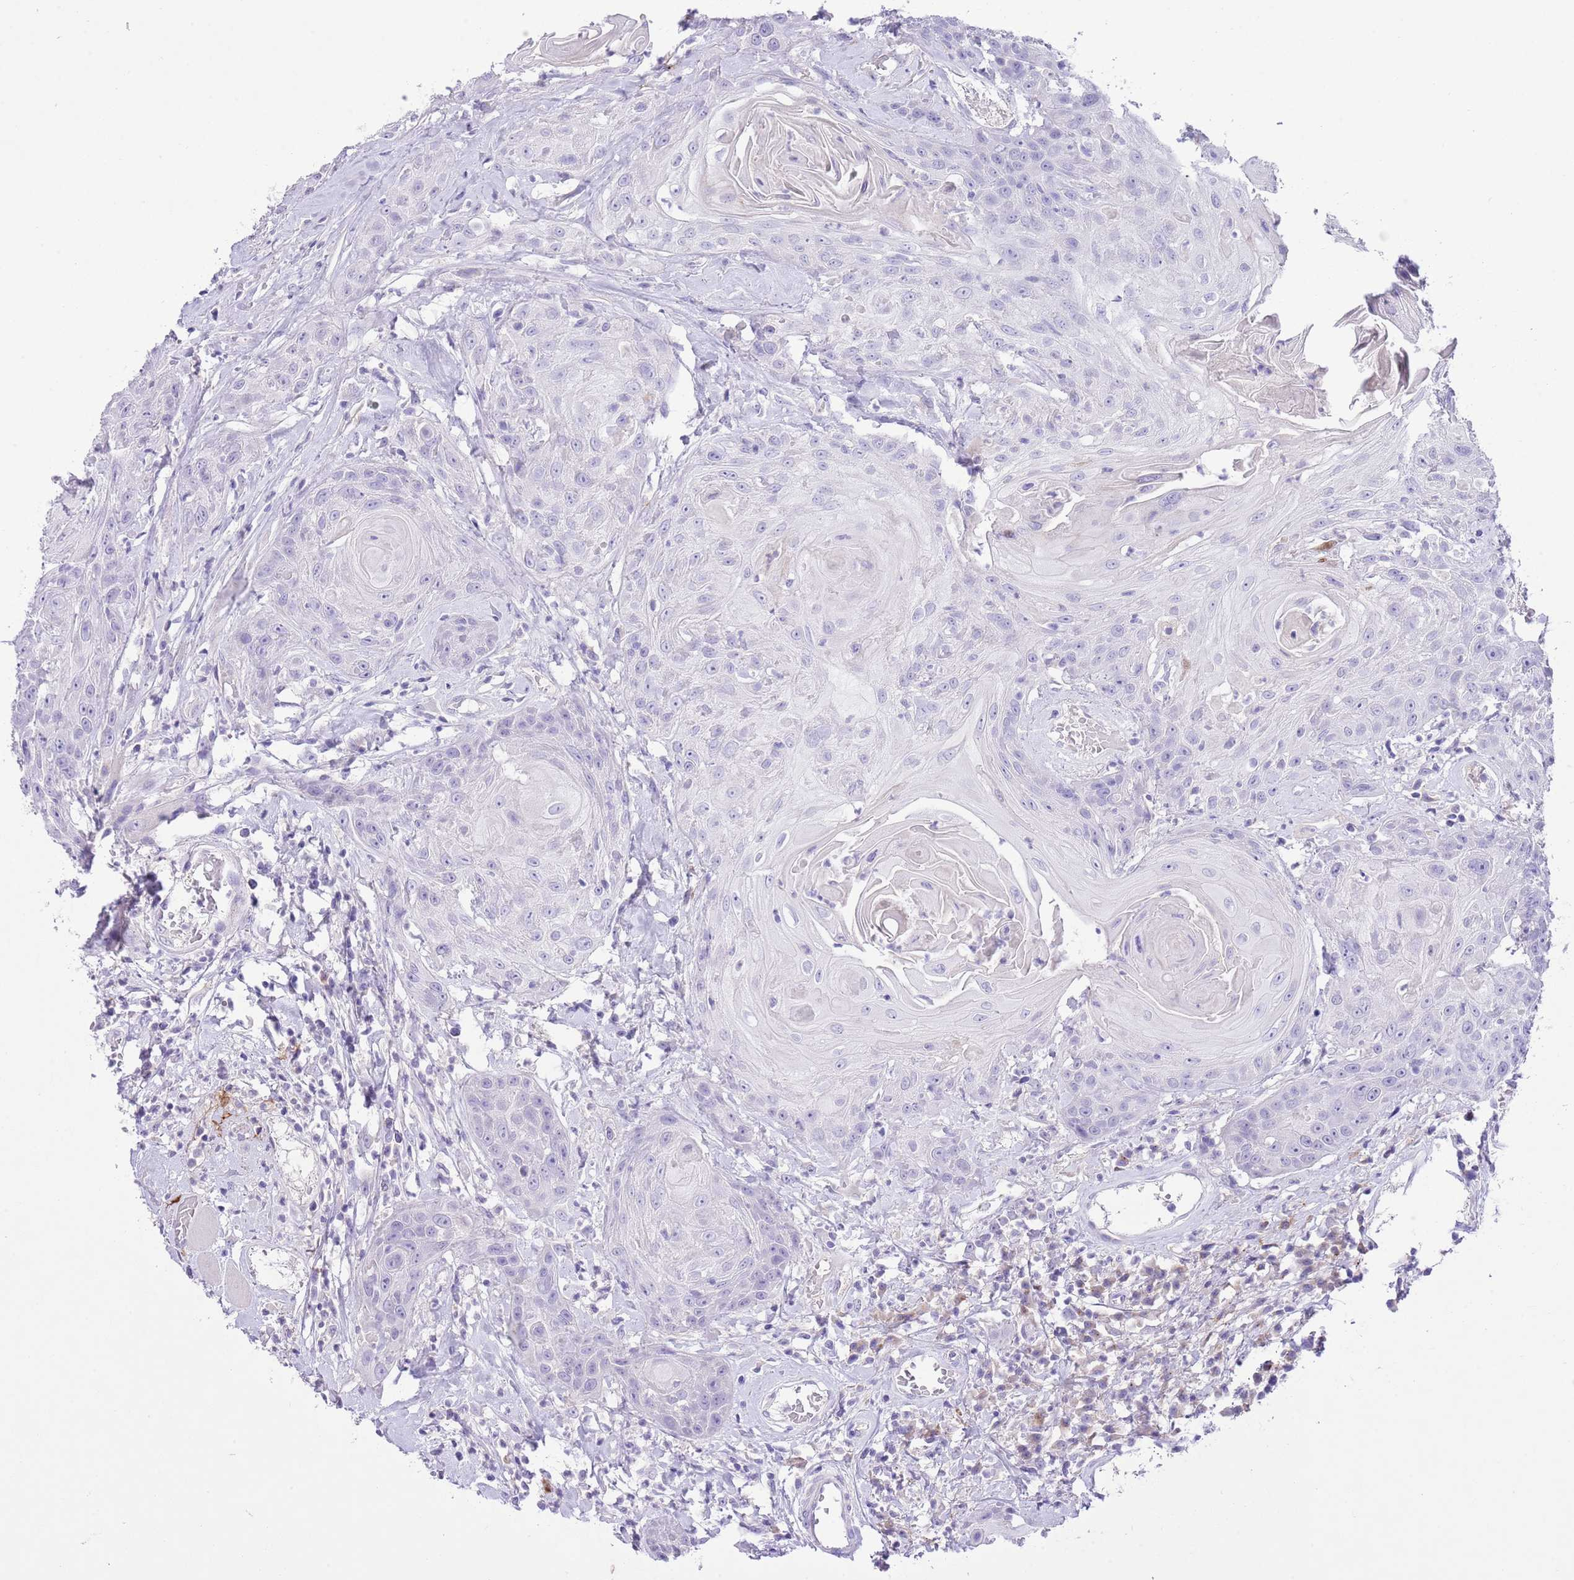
{"staining": {"intensity": "negative", "quantity": "none", "location": "none"}, "tissue": "head and neck cancer", "cell_type": "Tumor cells", "image_type": "cancer", "snomed": [{"axis": "morphology", "description": "Squamous cell carcinoma, NOS"}, {"axis": "topography", "description": "Head-Neck"}], "caption": "Tumor cells are negative for protein expression in human squamous cell carcinoma (head and neck).", "gene": "CLEC2A", "patient": {"sex": "female", "age": 59}}